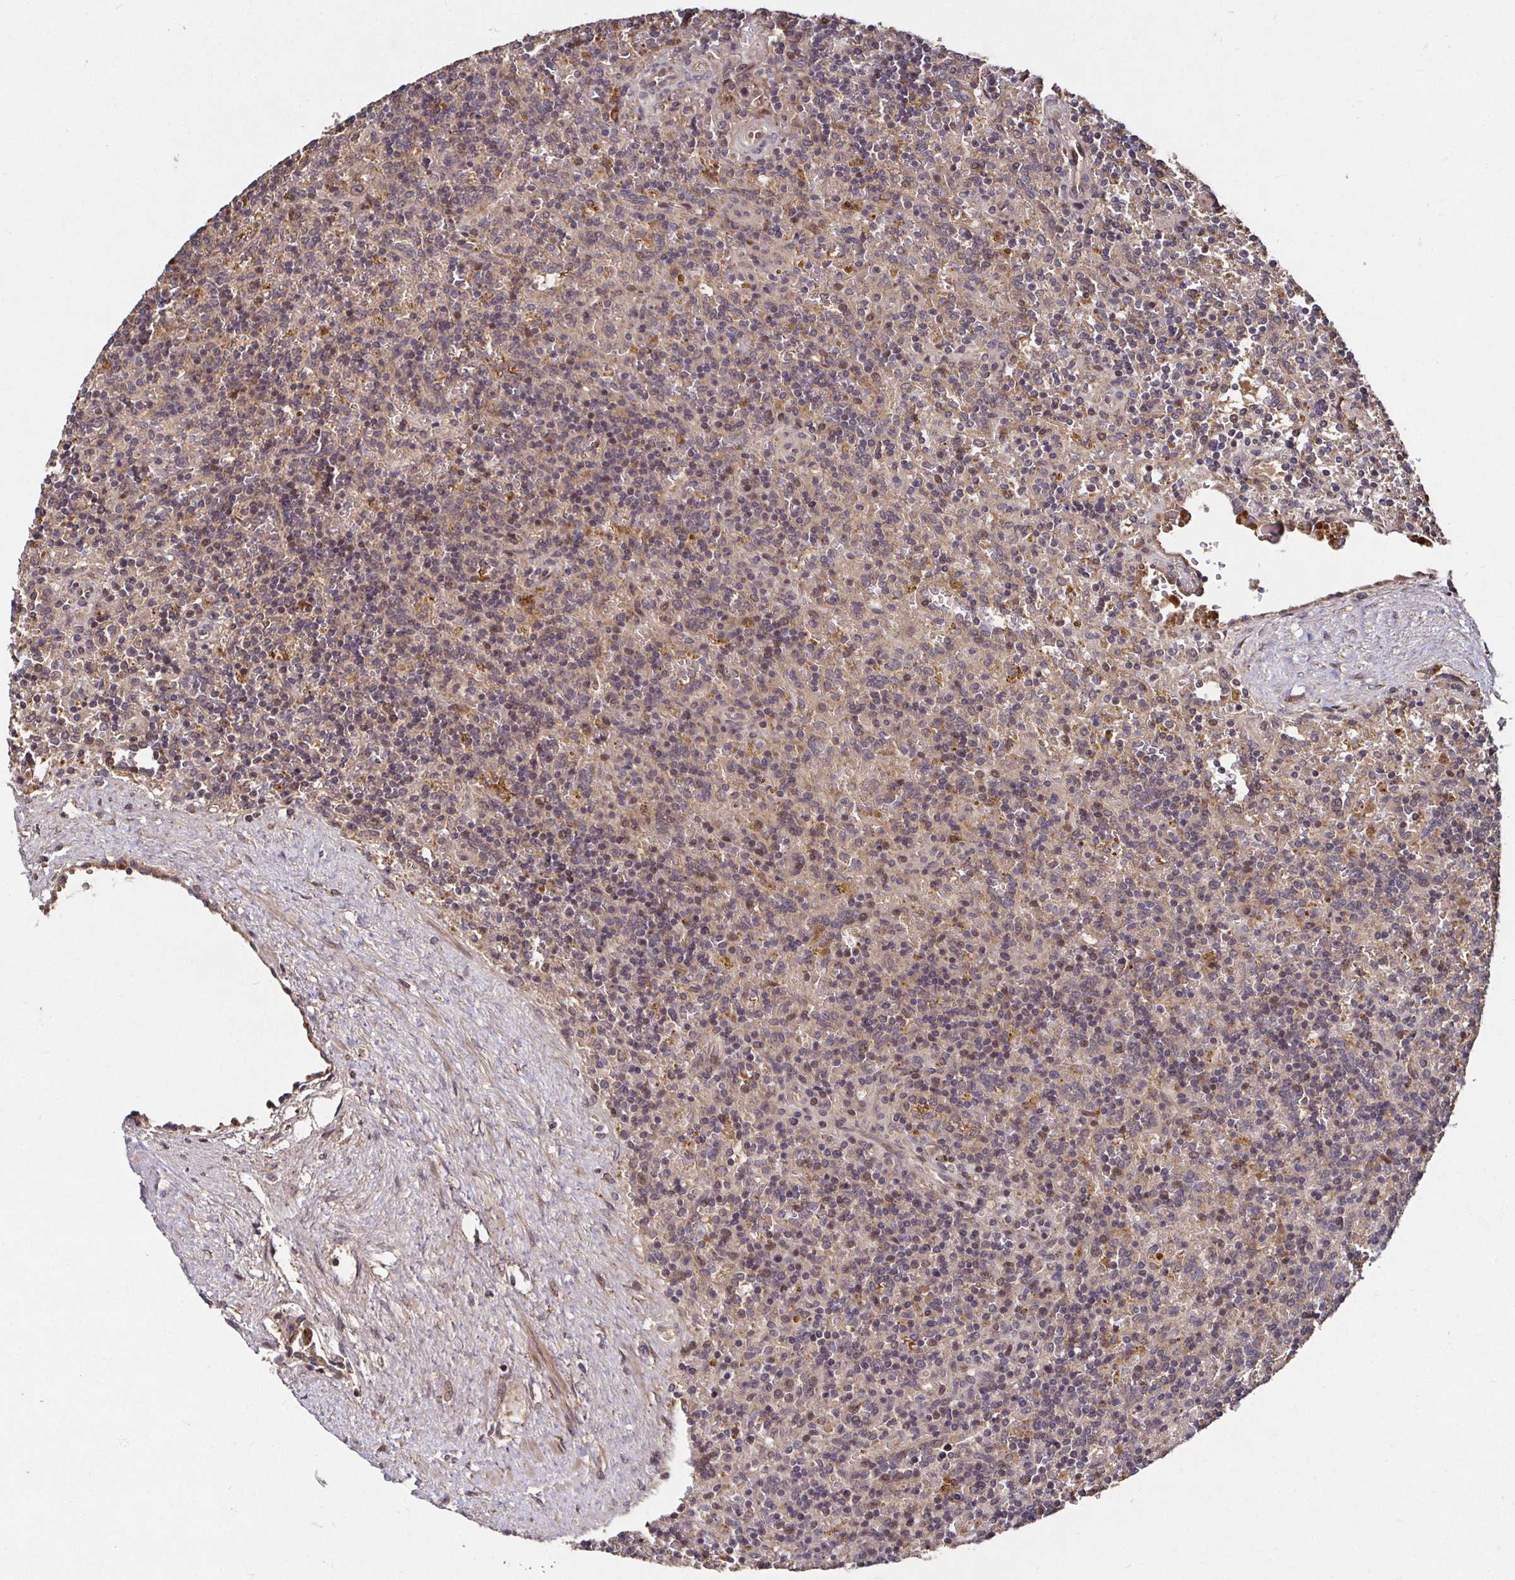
{"staining": {"intensity": "weak", "quantity": "25%-75%", "location": "cytoplasmic/membranous"}, "tissue": "lymphoma", "cell_type": "Tumor cells", "image_type": "cancer", "snomed": [{"axis": "morphology", "description": "Malignant lymphoma, non-Hodgkin's type, Low grade"}, {"axis": "topography", "description": "Spleen"}], "caption": "There is low levels of weak cytoplasmic/membranous expression in tumor cells of malignant lymphoma, non-Hodgkin's type (low-grade), as demonstrated by immunohistochemical staining (brown color).", "gene": "SMYD3", "patient": {"sex": "male", "age": 67}}